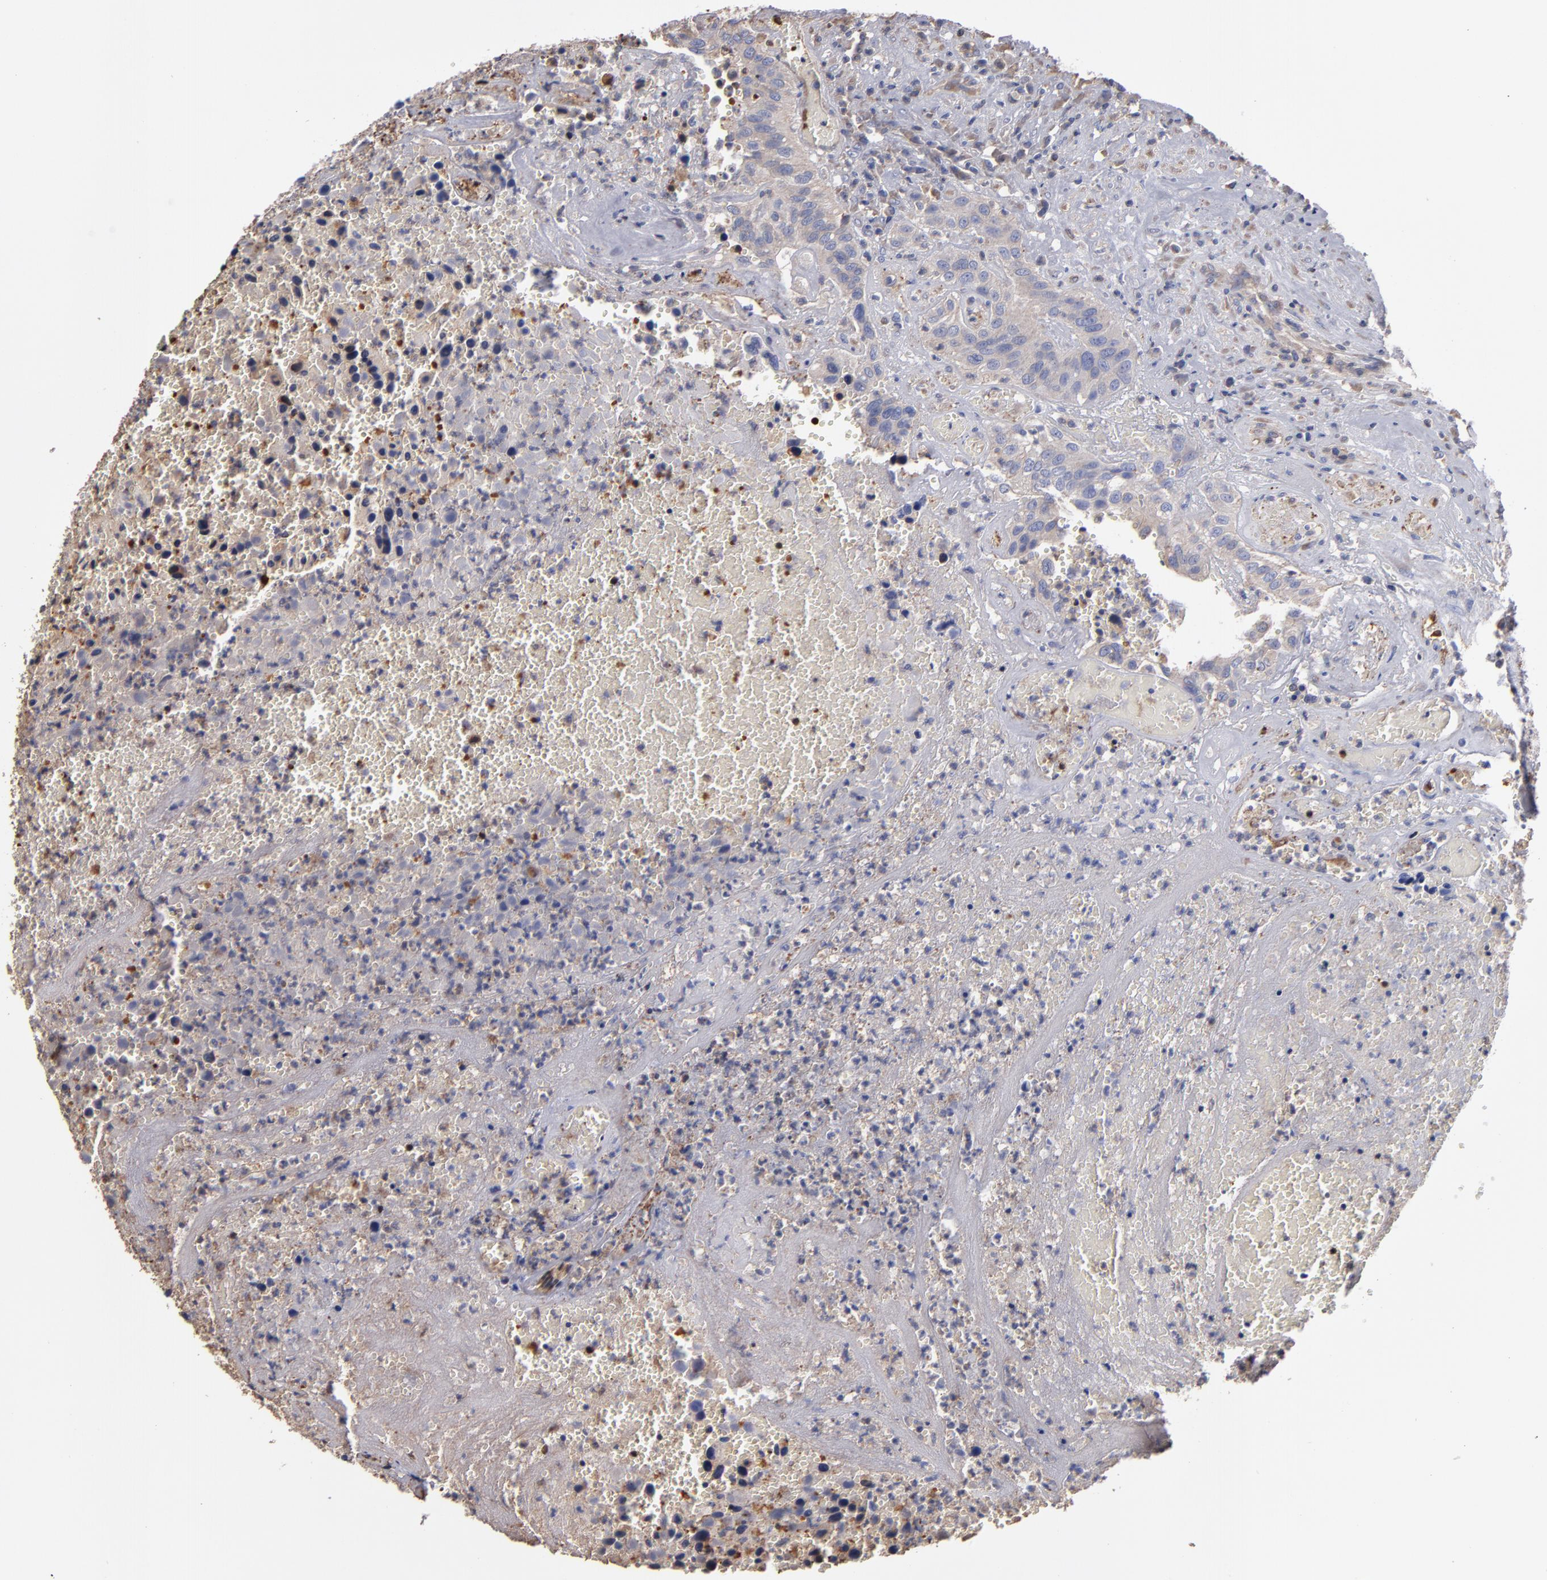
{"staining": {"intensity": "weak", "quantity": ">75%", "location": "cytoplasmic/membranous"}, "tissue": "urothelial cancer", "cell_type": "Tumor cells", "image_type": "cancer", "snomed": [{"axis": "morphology", "description": "Urothelial carcinoma, High grade"}, {"axis": "topography", "description": "Urinary bladder"}], "caption": "High-grade urothelial carcinoma was stained to show a protein in brown. There is low levels of weak cytoplasmic/membranous staining in about >75% of tumor cells. Immunohistochemistry (ihc) stains the protein in brown and the nuclei are stained blue.", "gene": "ESYT2", "patient": {"sex": "male", "age": 66}}